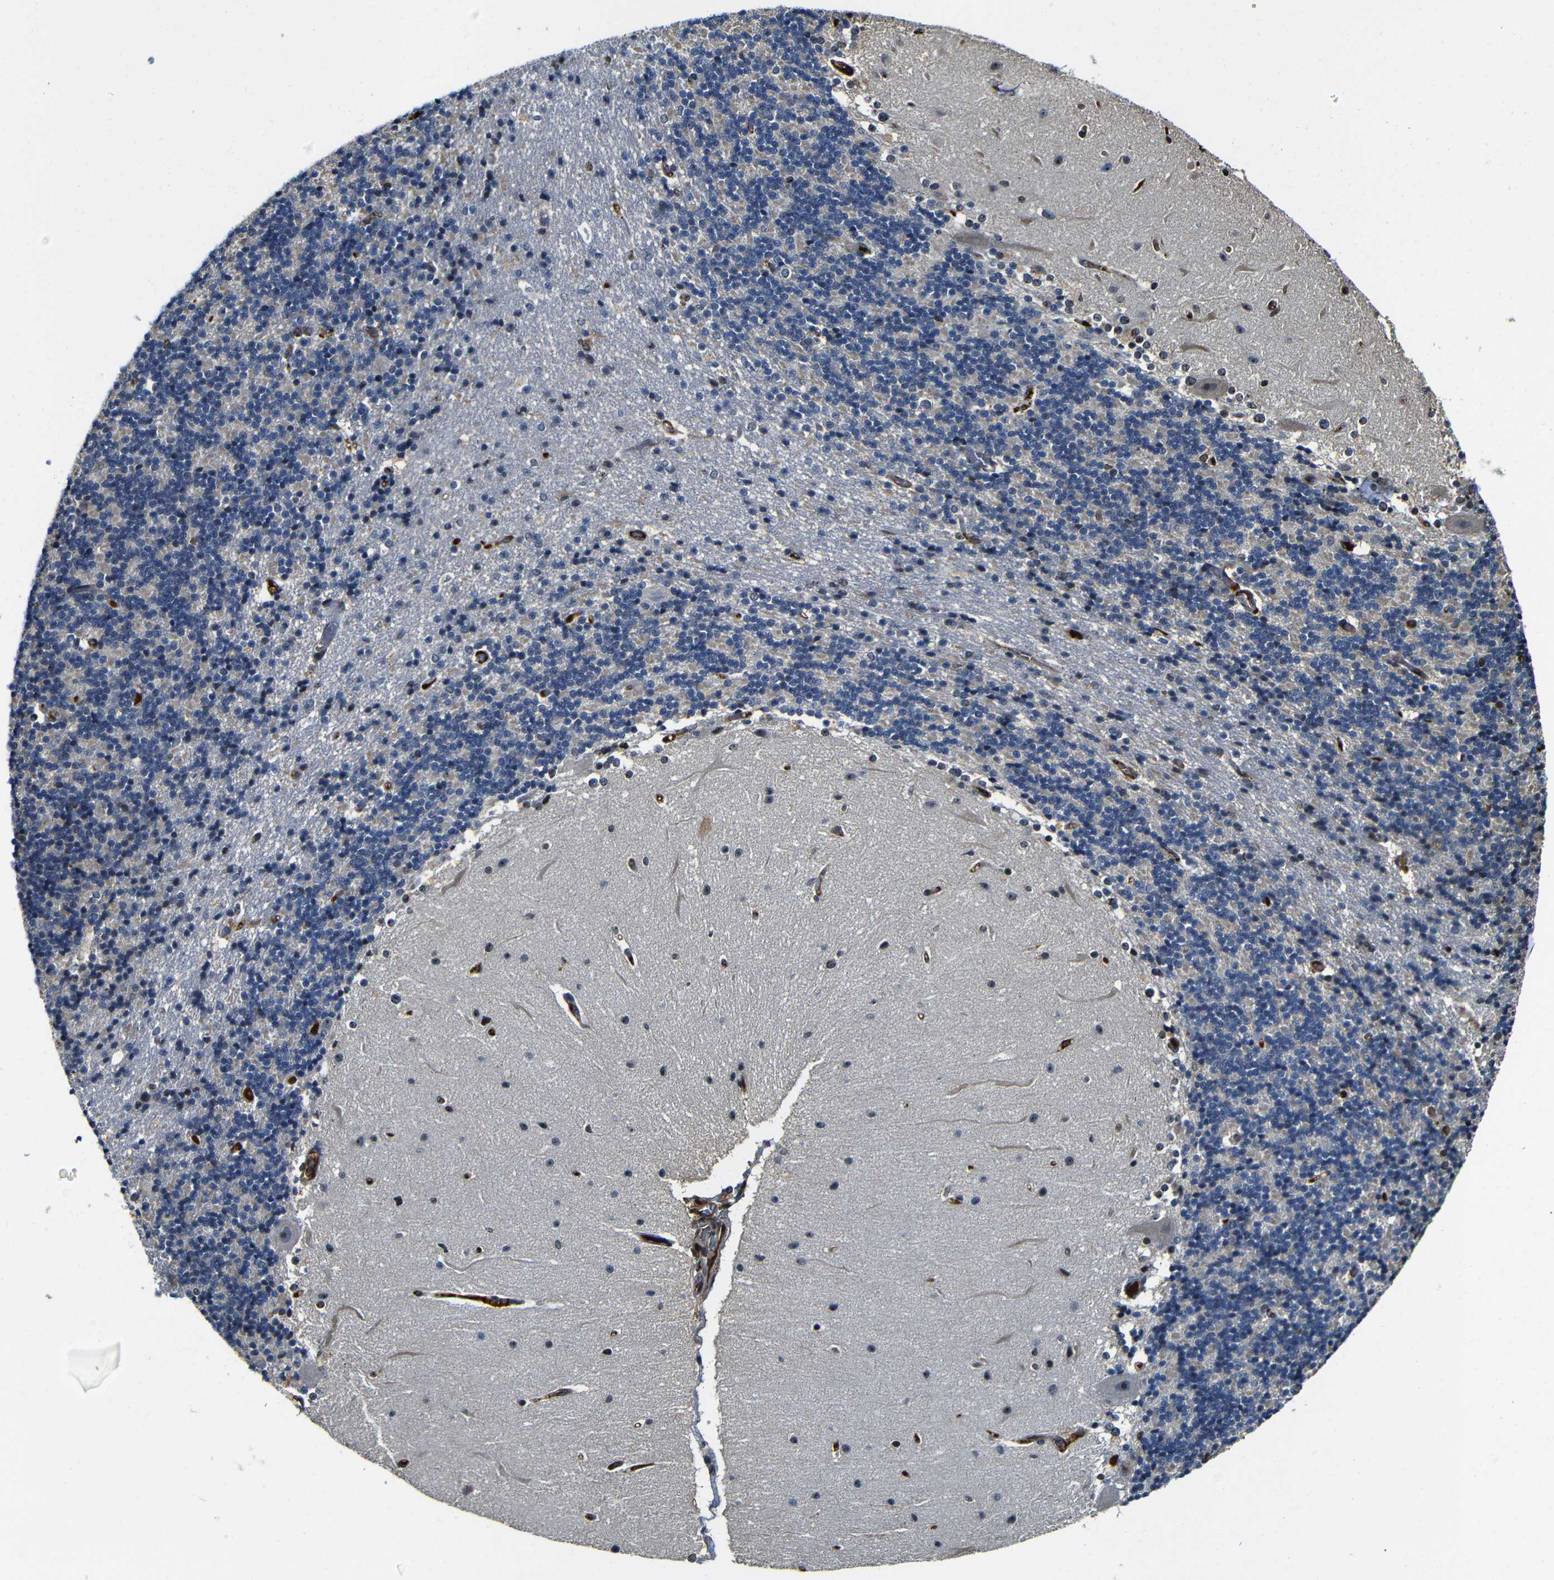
{"staining": {"intensity": "negative", "quantity": "none", "location": "none"}, "tissue": "cerebellum", "cell_type": "Cells in granular layer", "image_type": "normal", "snomed": [{"axis": "morphology", "description": "Normal tissue, NOS"}, {"axis": "topography", "description": "Cerebellum"}], "caption": "The image exhibits no staining of cells in granular layer in benign cerebellum.", "gene": "MYC", "patient": {"sex": "female", "age": 54}}